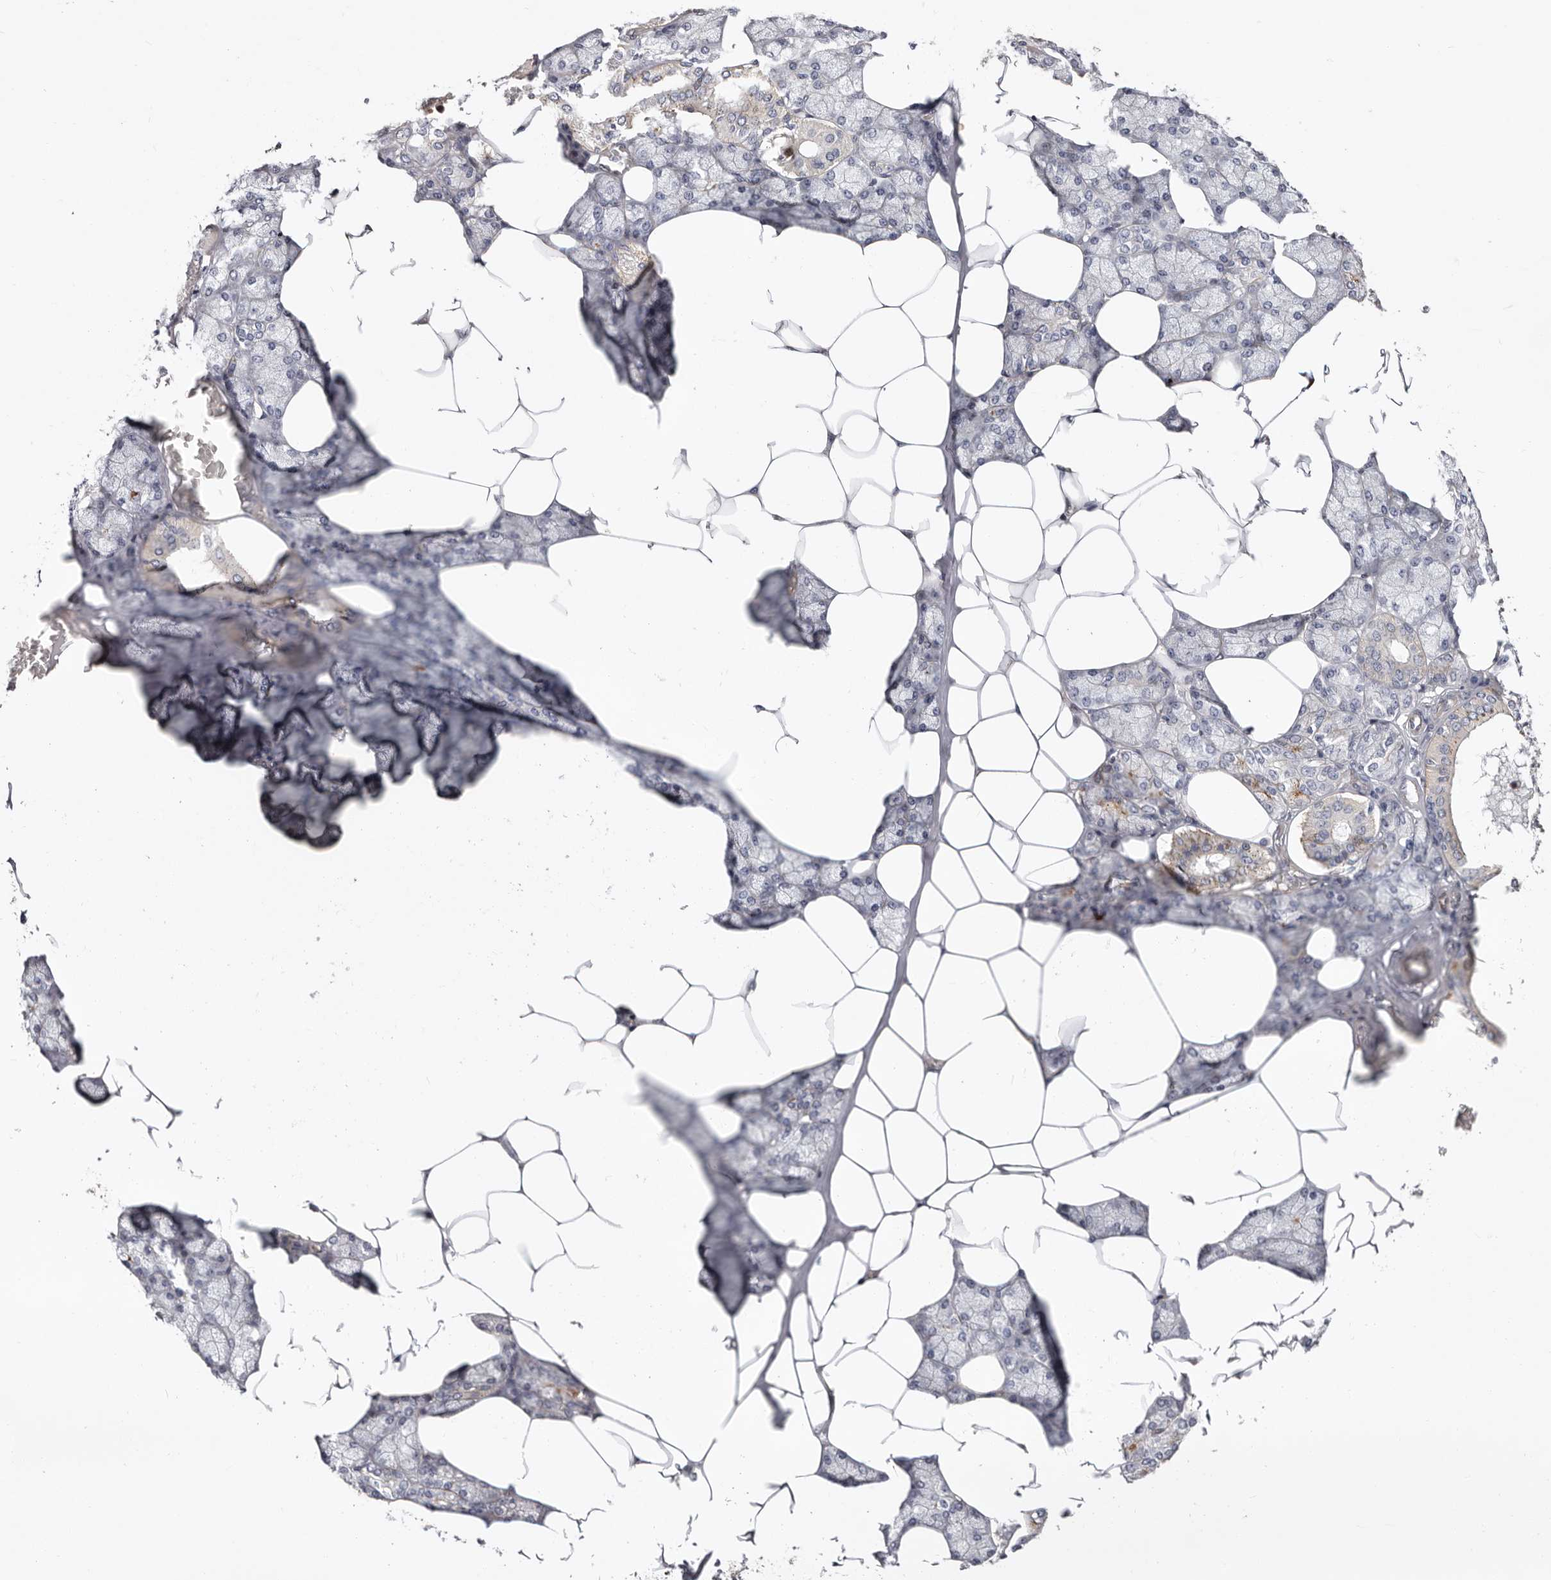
{"staining": {"intensity": "strong", "quantity": "<25%", "location": "cytoplasmic/membranous,nuclear"}, "tissue": "salivary gland", "cell_type": "Glandular cells", "image_type": "normal", "snomed": [{"axis": "morphology", "description": "Normal tissue, NOS"}, {"axis": "topography", "description": "Salivary gland"}], "caption": "Salivary gland was stained to show a protein in brown. There is medium levels of strong cytoplasmic/membranous,nuclear staining in about <25% of glandular cells. (brown staining indicates protein expression, while blue staining denotes nuclei).", "gene": "EPHX3", "patient": {"sex": "male", "age": 62}}